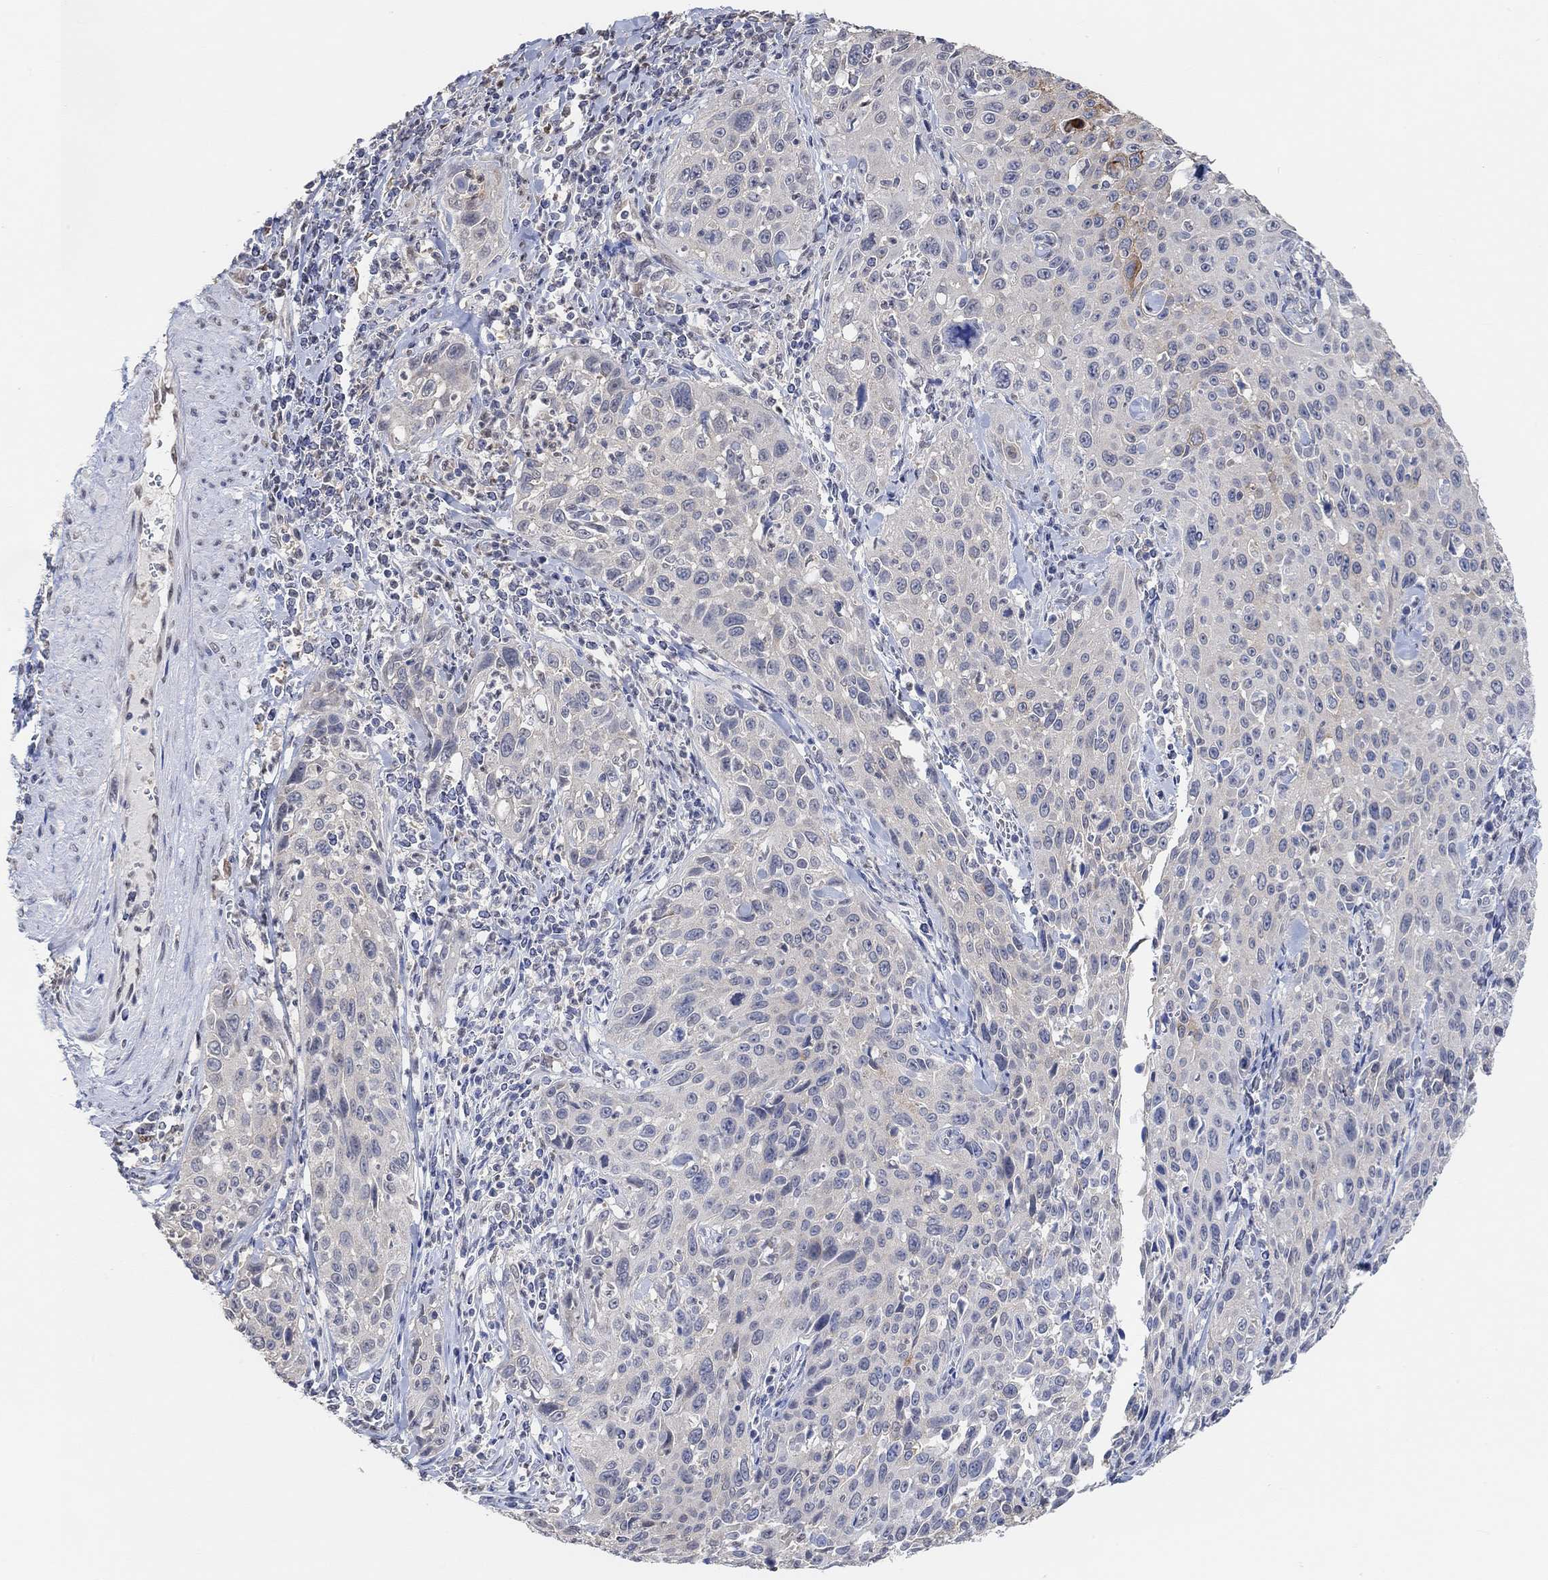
{"staining": {"intensity": "negative", "quantity": "none", "location": "none"}, "tissue": "cervical cancer", "cell_type": "Tumor cells", "image_type": "cancer", "snomed": [{"axis": "morphology", "description": "Squamous cell carcinoma, NOS"}, {"axis": "topography", "description": "Cervix"}], "caption": "Micrograph shows no protein positivity in tumor cells of squamous cell carcinoma (cervical) tissue. (Stains: DAB (3,3'-diaminobenzidine) IHC with hematoxylin counter stain, Microscopy: brightfield microscopy at high magnification).", "gene": "MUC1", "patient": {"sex": "female", "age": 26}}